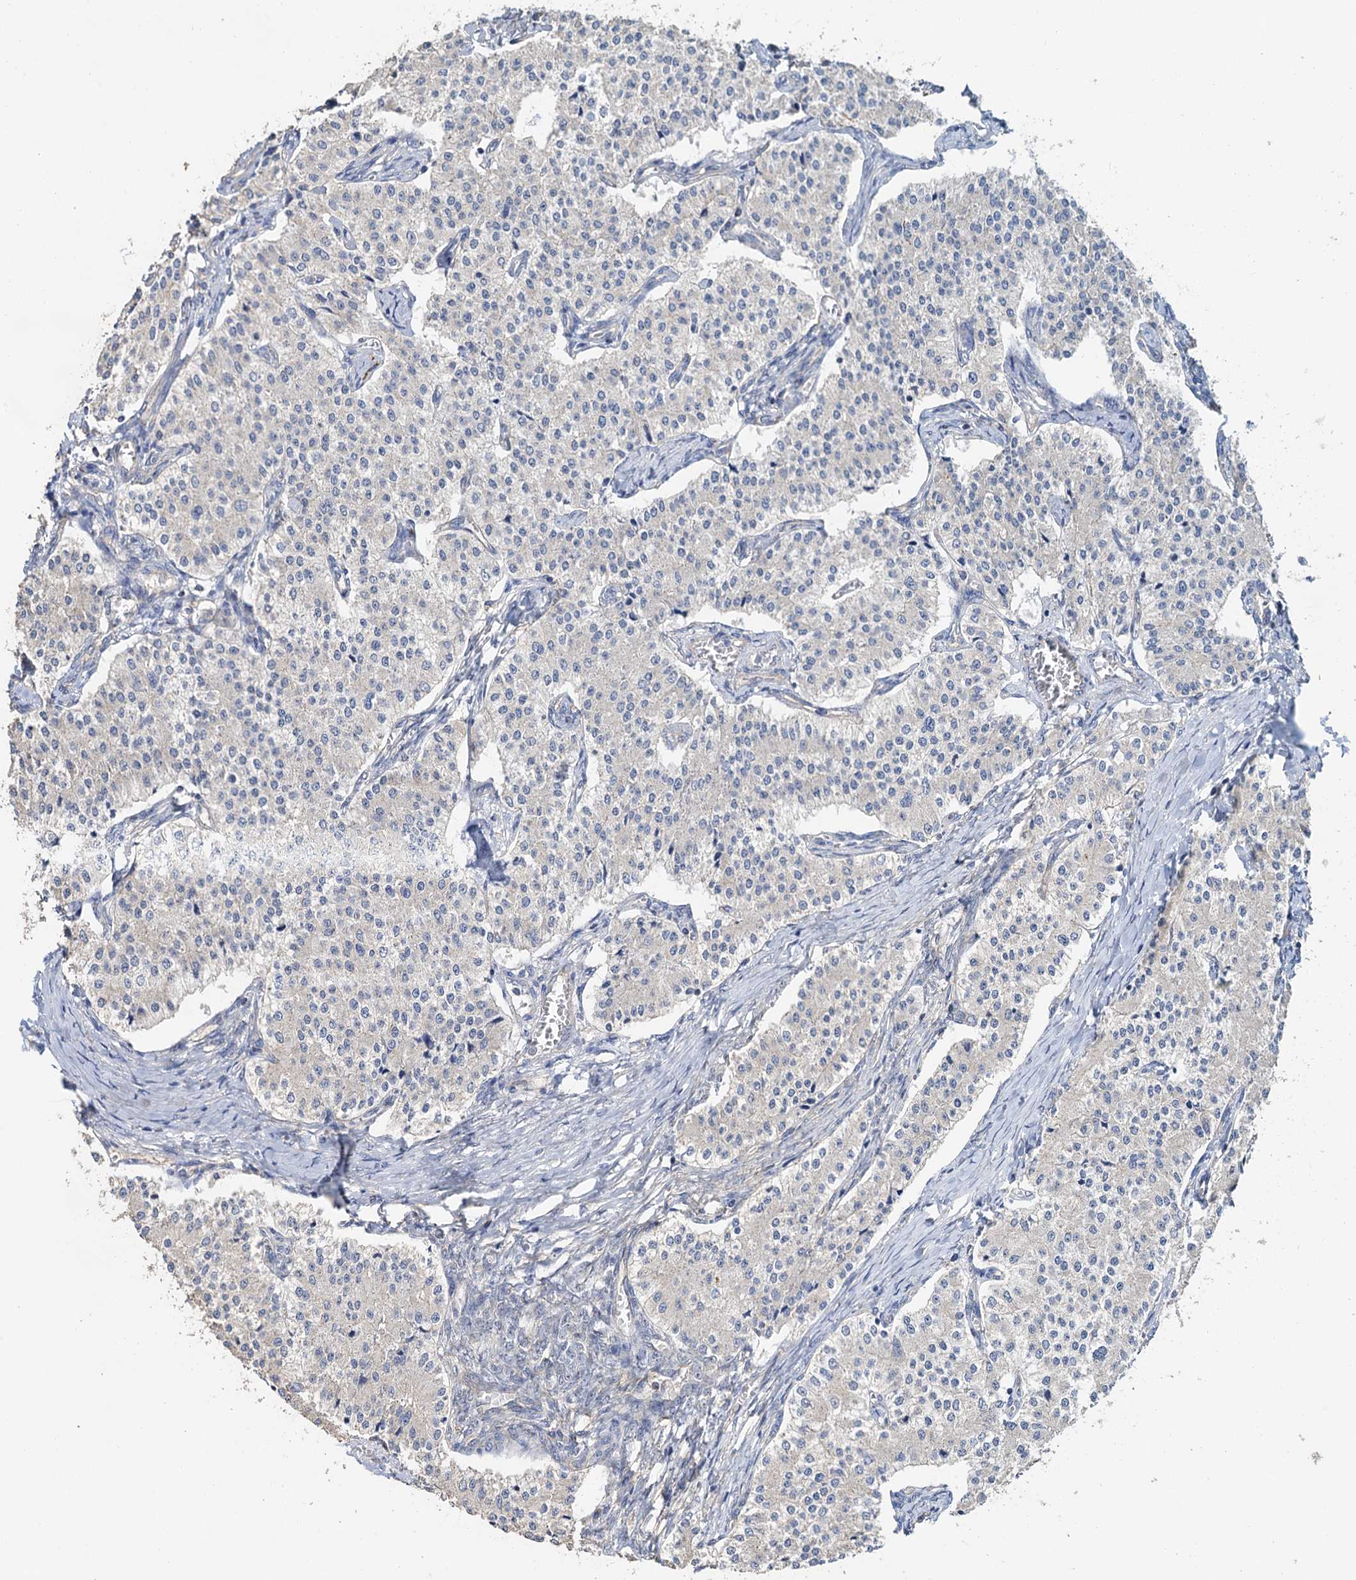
{"staining": {"intensity": "negative", "quantity": "none", "location": "none"}, "tissue": "carcinoid", "cell_type": "Tumor cells", "image_type": "cancer", "snomed": [{"axis": "morphology", "description": "Carcinoid, malignant, NOS"}, {"axis": "topography", "description": "Colon"}], "caption": "Tumor cells show no significant expression in malignant carcinoid.", "gene": "C2CD3", "patient": {"sex": "female", "age": 52}}